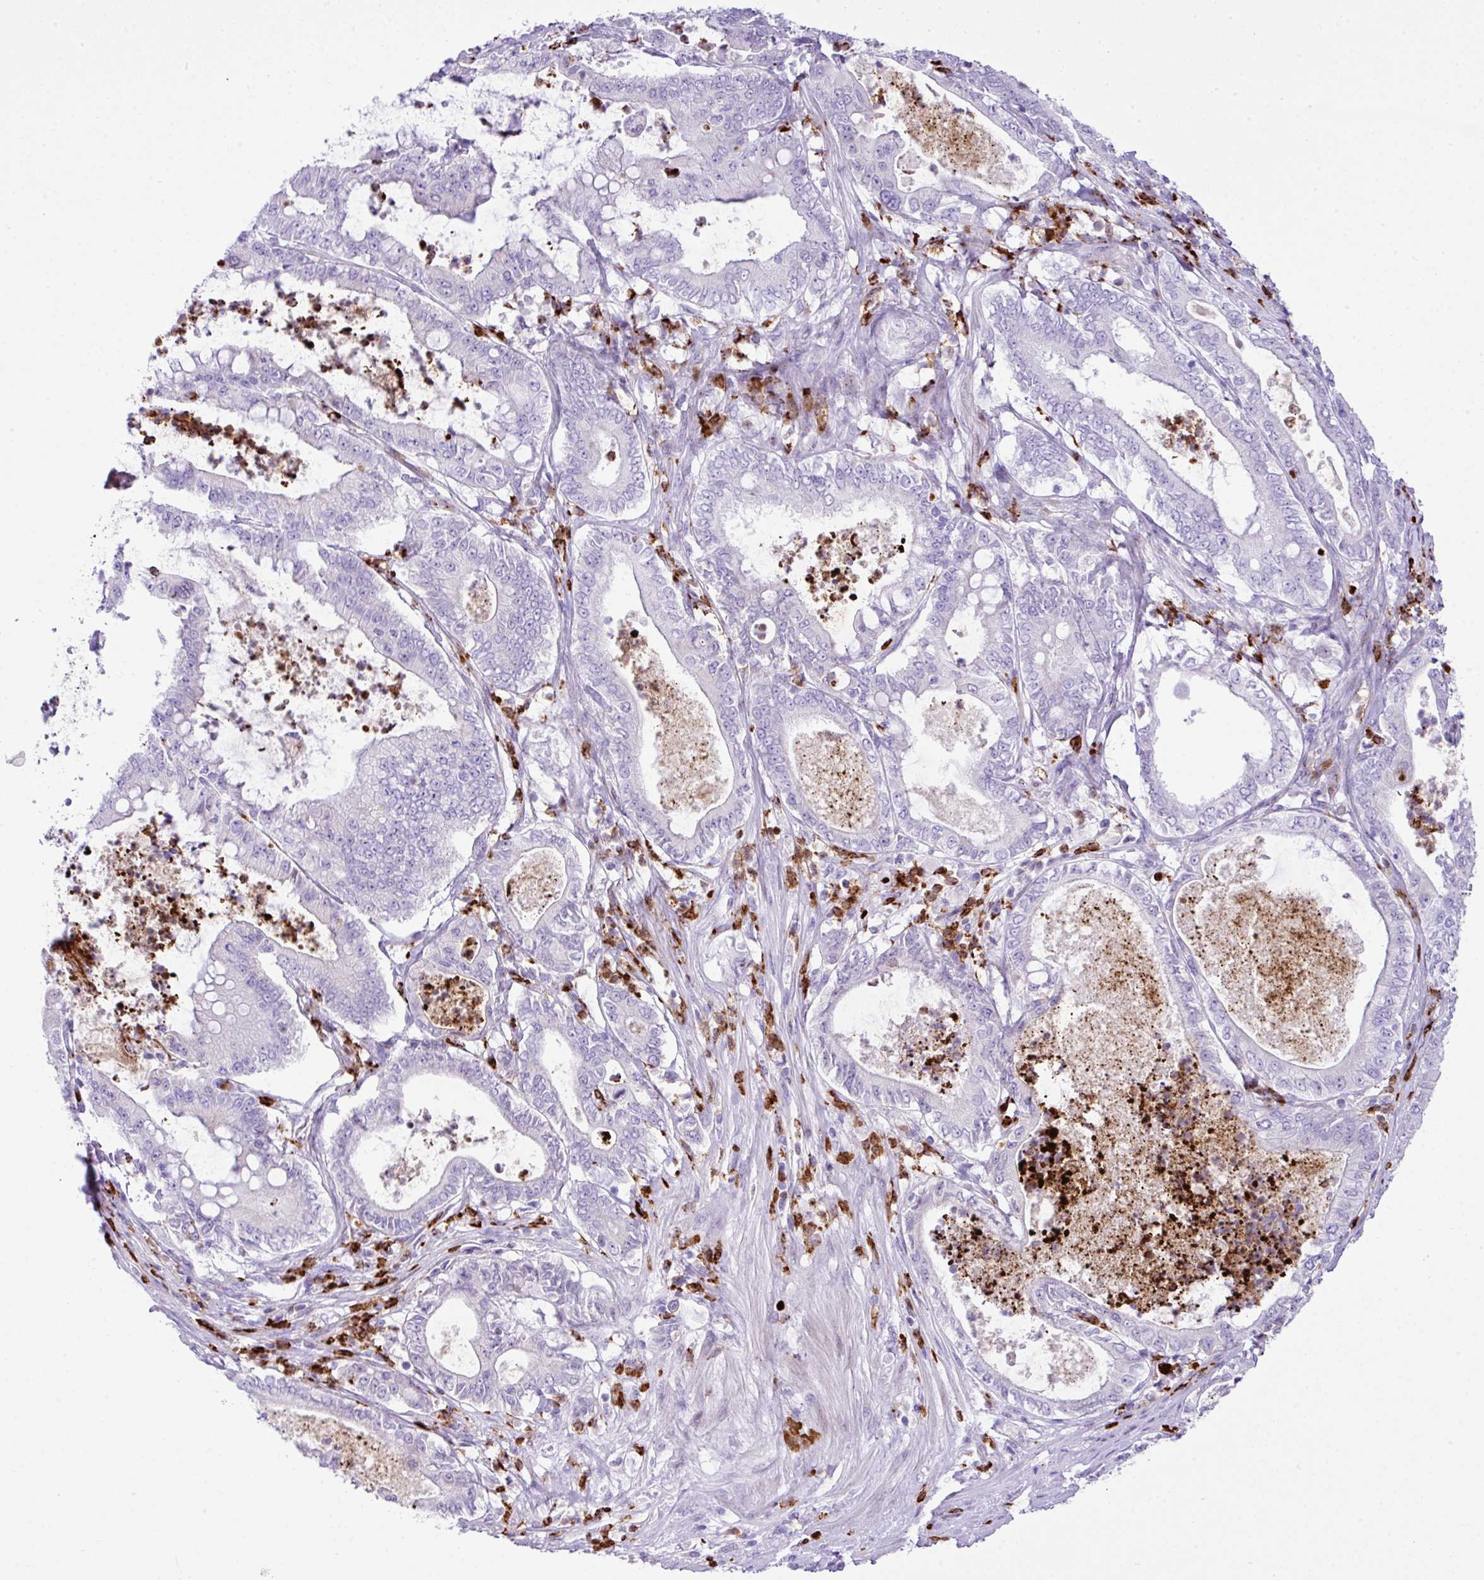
{"staining": {"intensity": "negative", "quantity": "none", "location": "none"}, "tissue": "pancreatic cancer", "cell_type": "Tumor cells", "image_type": "cancer", "snomed": [{"axis": "morphology", "description": "Adenocarcinoma, NOS"}, {"axis": "topography", "description": "Pancreas"}], "caption": "IHC of pancreatic cancer displays no staining in tumor cells.", "gene": "RCAN2", "patient": {"sex": "male", "age": 71}}